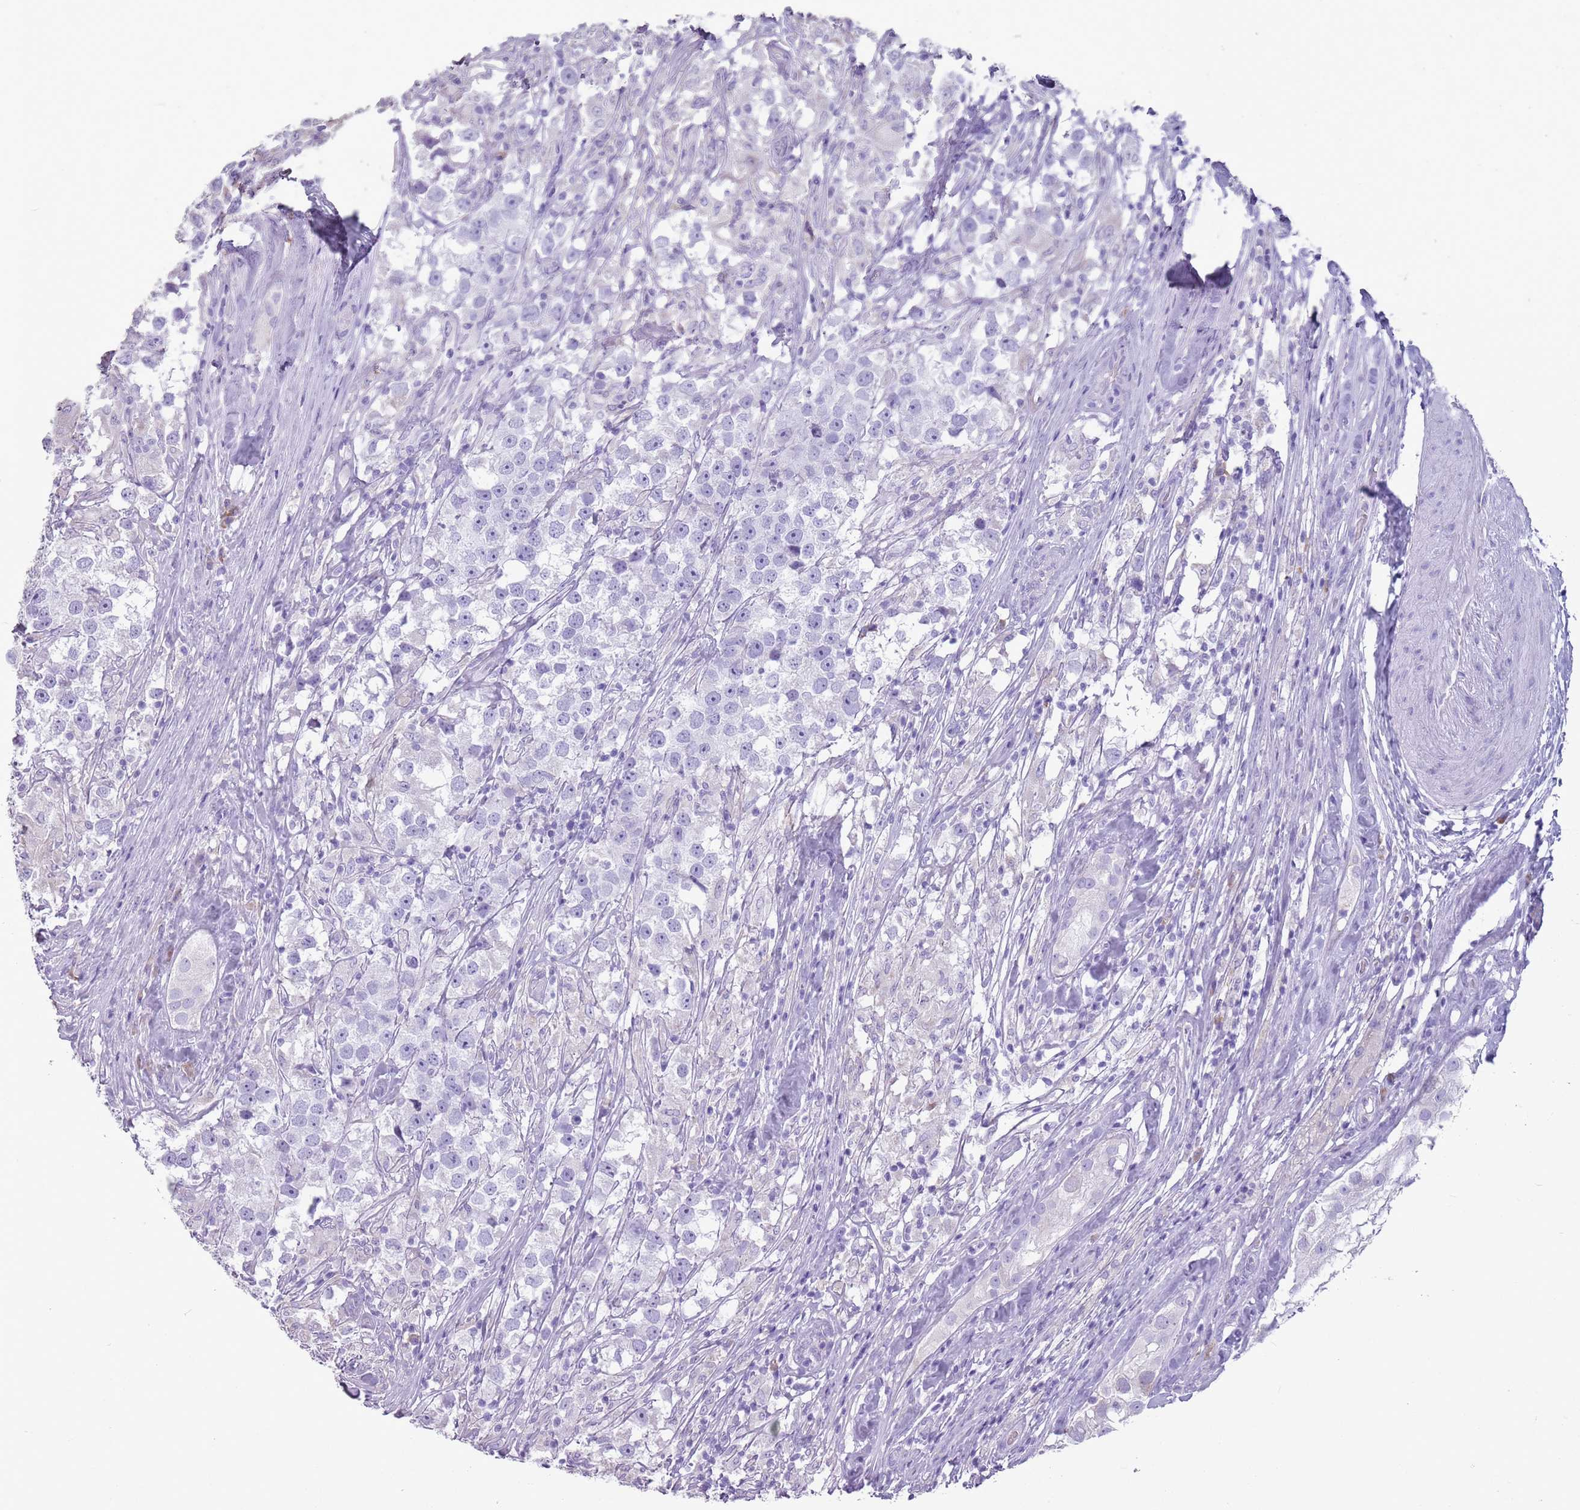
{"staining": {"intensity": "negative", "quantity": "none", "location": "none"}, "tissue": "testis cancer", "cell_type": "Tumor cells", "image_type": "cancer", "snomed": [{"axis": "morphology", "description": "Seminoma, NOS"}, {"axis": "topography", "description": "Testis"}], "caption": "Tumor cells show no significant protein expression in seminoma (testis).", "gene": "HYOU1", "patient": {"sex": "male", "age": 46}}